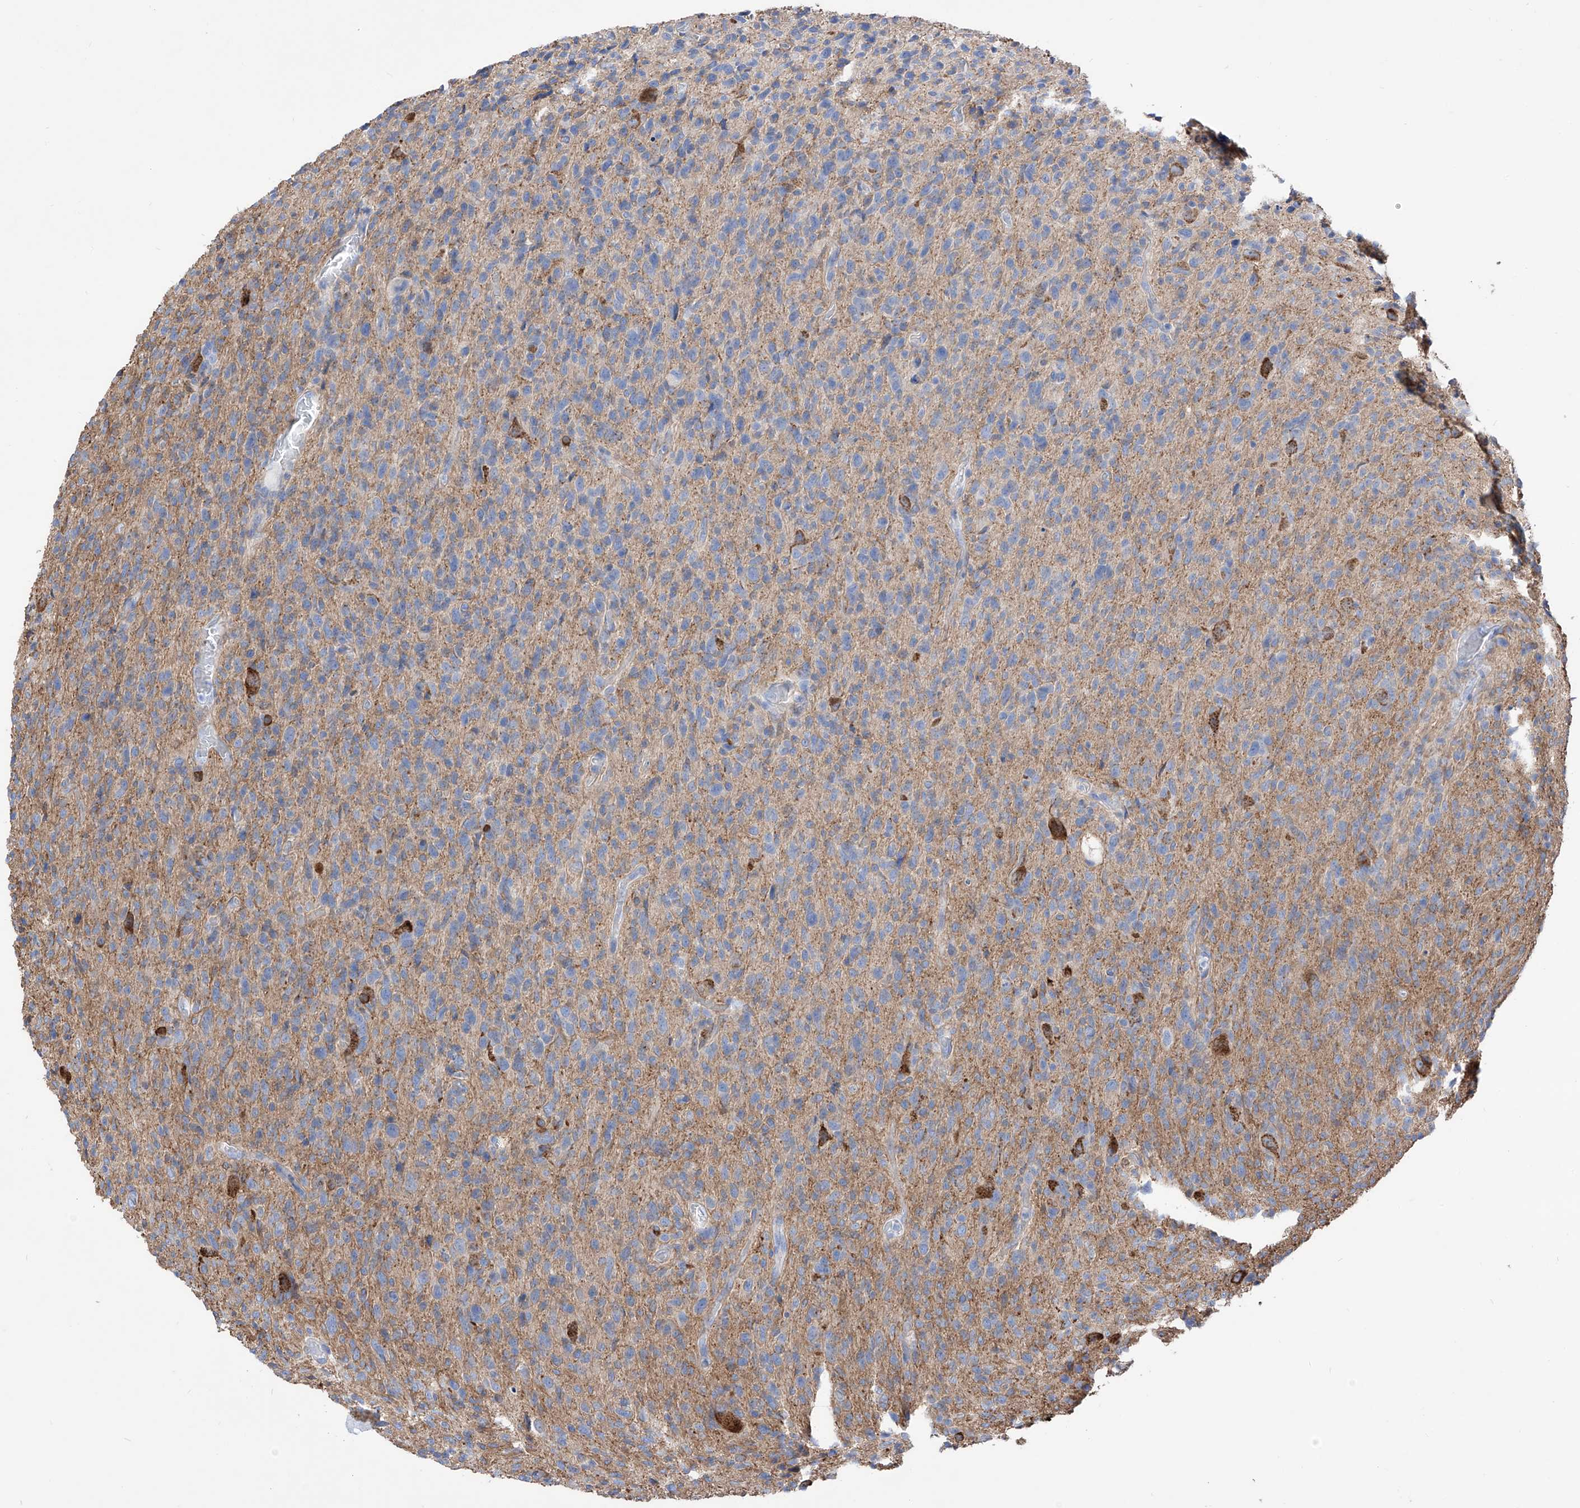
{"staining": {"intensity": "weak", "quantity": "25%-75%", "location": "cytoplasmic/membranous"}, "tissue": "glioma", "cell_type": "Tumor cells", "image_type": "cancer", "snomed": [{"axis": "morphology", "description": "Glioma, malignant, High grade"}, {"axis": "topography", "description": "Brain"}], "caption": "Brown immunohistochemical staining in human malignant glioma (high-grade) displays weak cytoplasmic/membranous staining in about 25%-75% of tumor cells. (brown staining indicates protein expression, while blue staining denotes nuclei).", "gene": "ZNF653", "patient": {"sex": "female", "age": 57}}